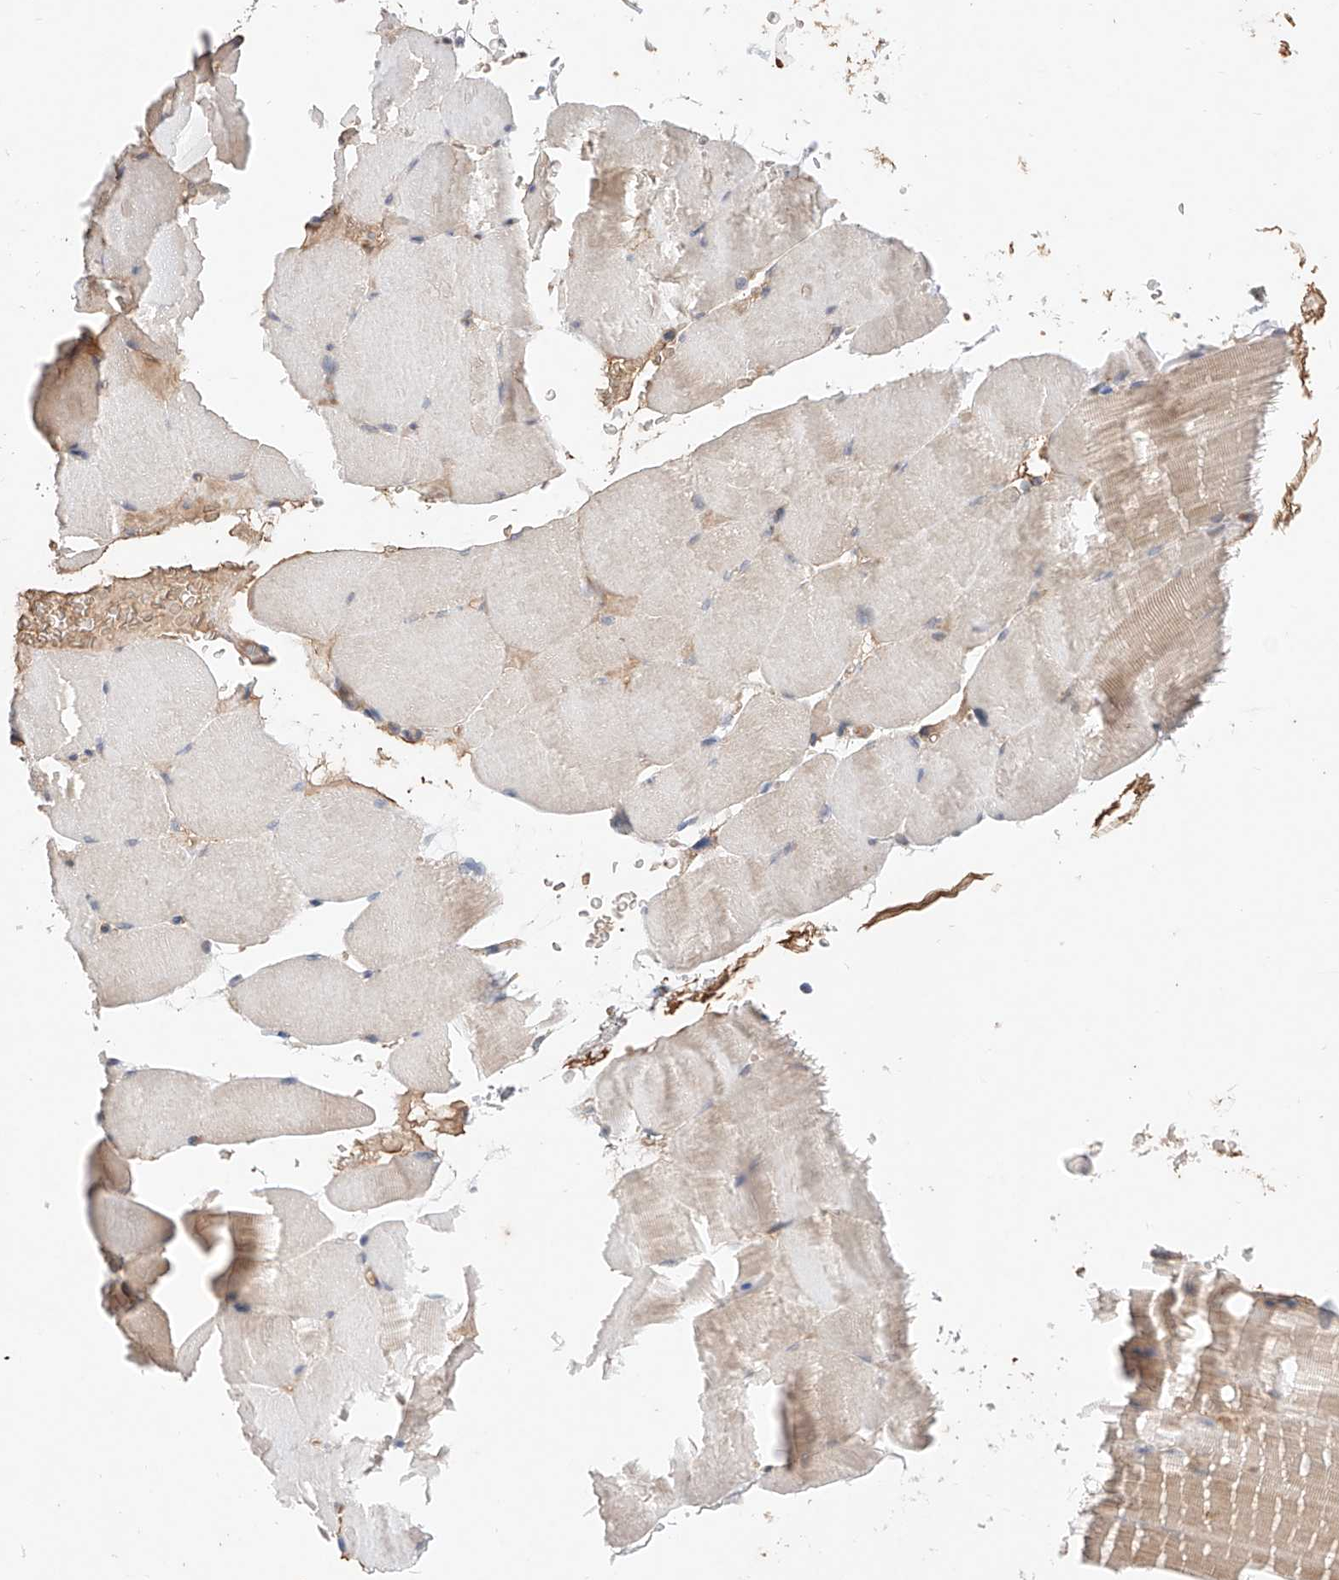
{"staining": {"intensity": "weak", "quantity": "25%-75%", "location": "cytoplasmic/membranous"}, "tissue": "skeletal muscle", "cell_type": "Myocytes", "image_type": "normal", "snomed": [{"axis": "morphology", "description": "Normal tissue, NOS"}, {"axis": "topography", "description": "Skeletal muscle"}, {"axis": "topography", "description": "Parathyroid gland"}], "caption": "A high-resolution histopathology image shows immunohistochemistry (IHC) staining of benign skeletal muscle, which exhibits weak cytoplasmic/membranous positivity in about 25%-75% of myocytes. (brown staining indicates protein expression, while blue staining denotes nuclei).", "gene": "FASTK", "patient": {"sex": "female", "age": 37}}